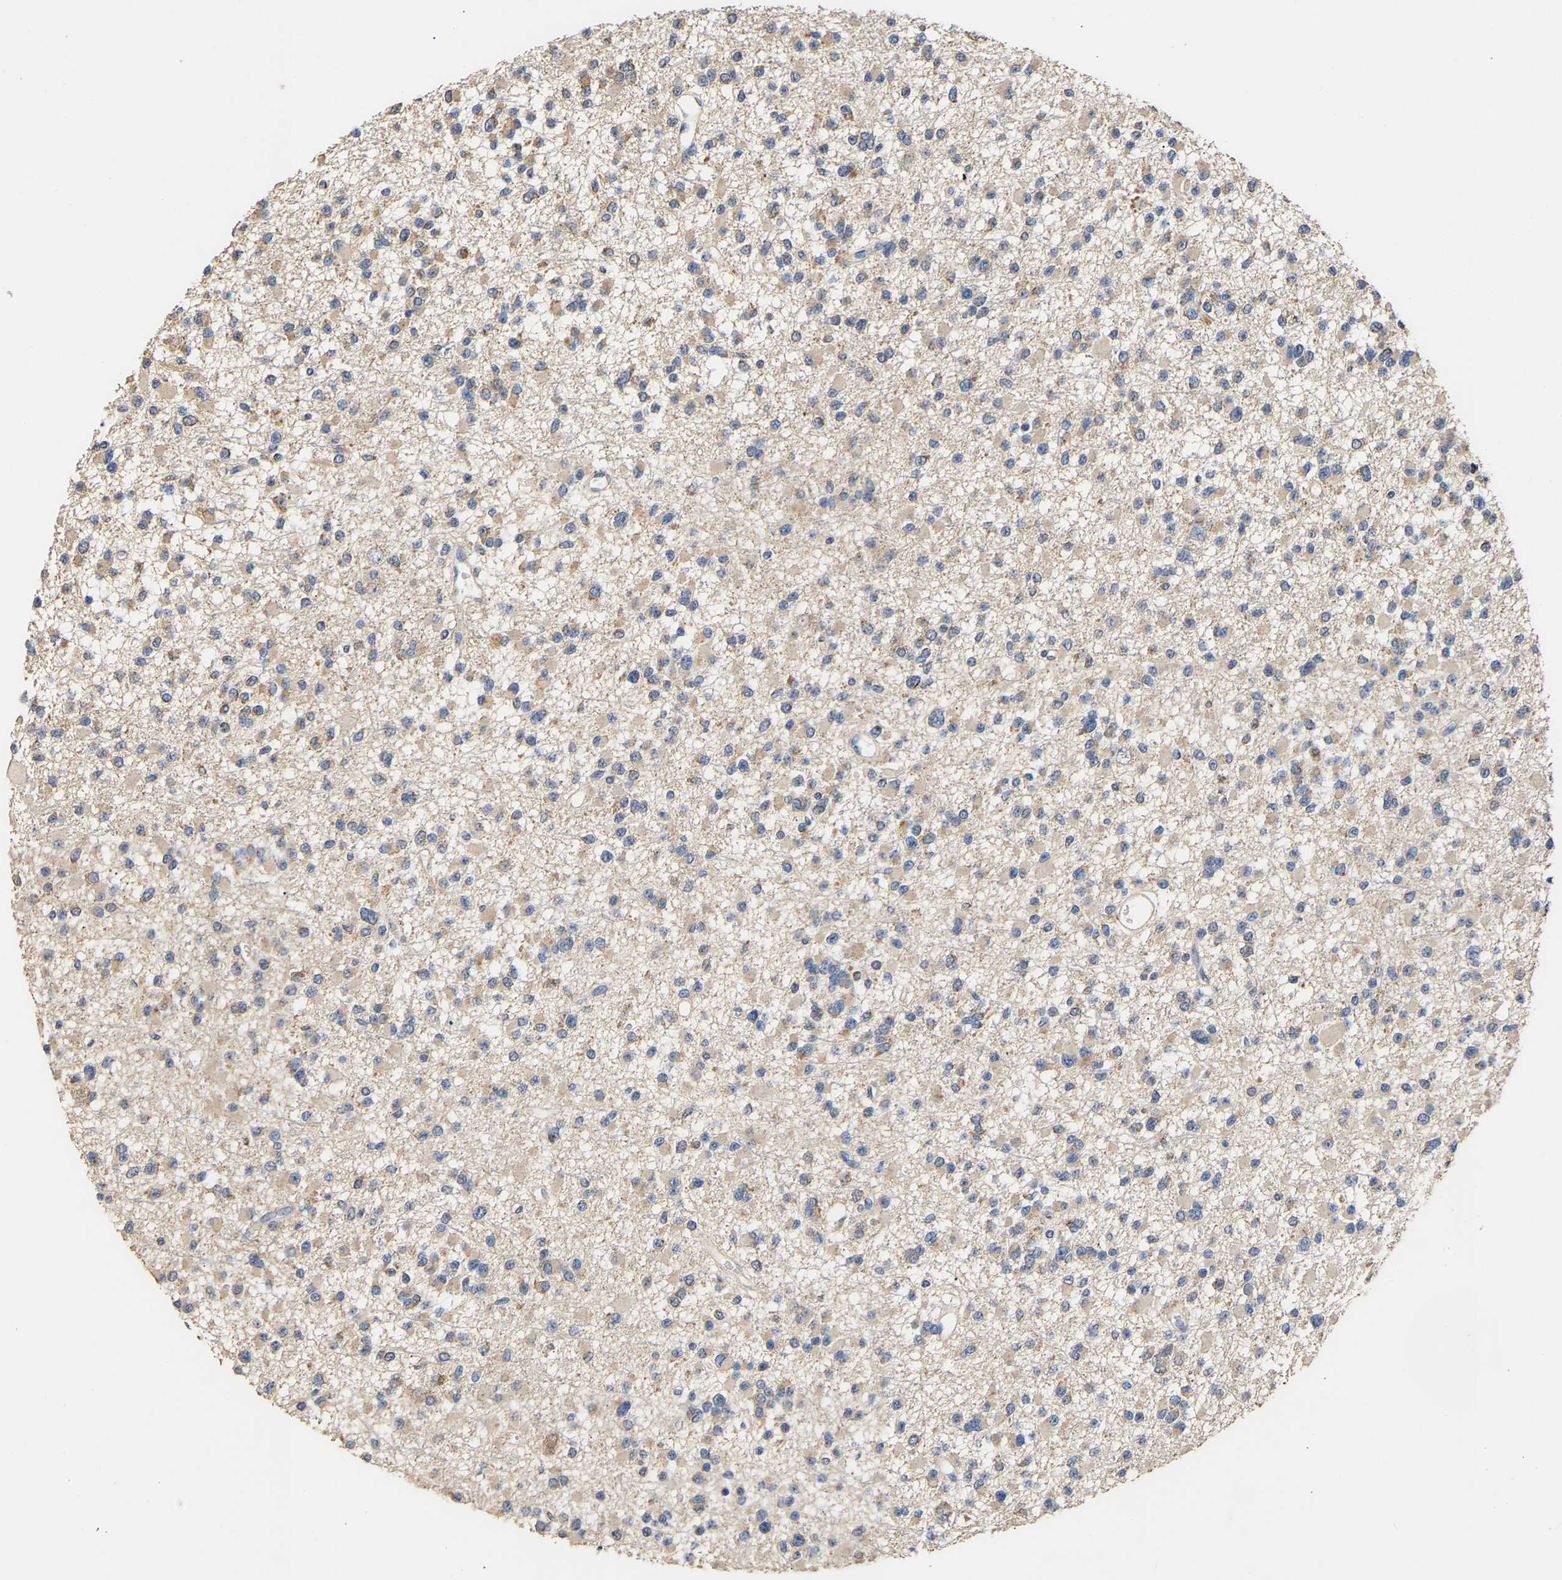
{"staining": {"intensity": "weak", "quantity": "<25%", "location": "cytoplasmic/membranous"}, "tissue": "glioma", "cell_type": "Tumor cells", "image_type": "cancer", "snomed": [{"axis": "morphology", "description": "Glioma, malignant, Low grade"}, {"axis": "topography", "description": "Brain"}], "caption": "This histopathology image is of low-grade glioma (malignant) stained with immunohistochemistry (IHC) to label a protein in brown with the nuclei are counter-stained blue. There is no positivity in tumor cells.", "gene": "ZNF26", "patient": {"sex": "female", "age": 22}}